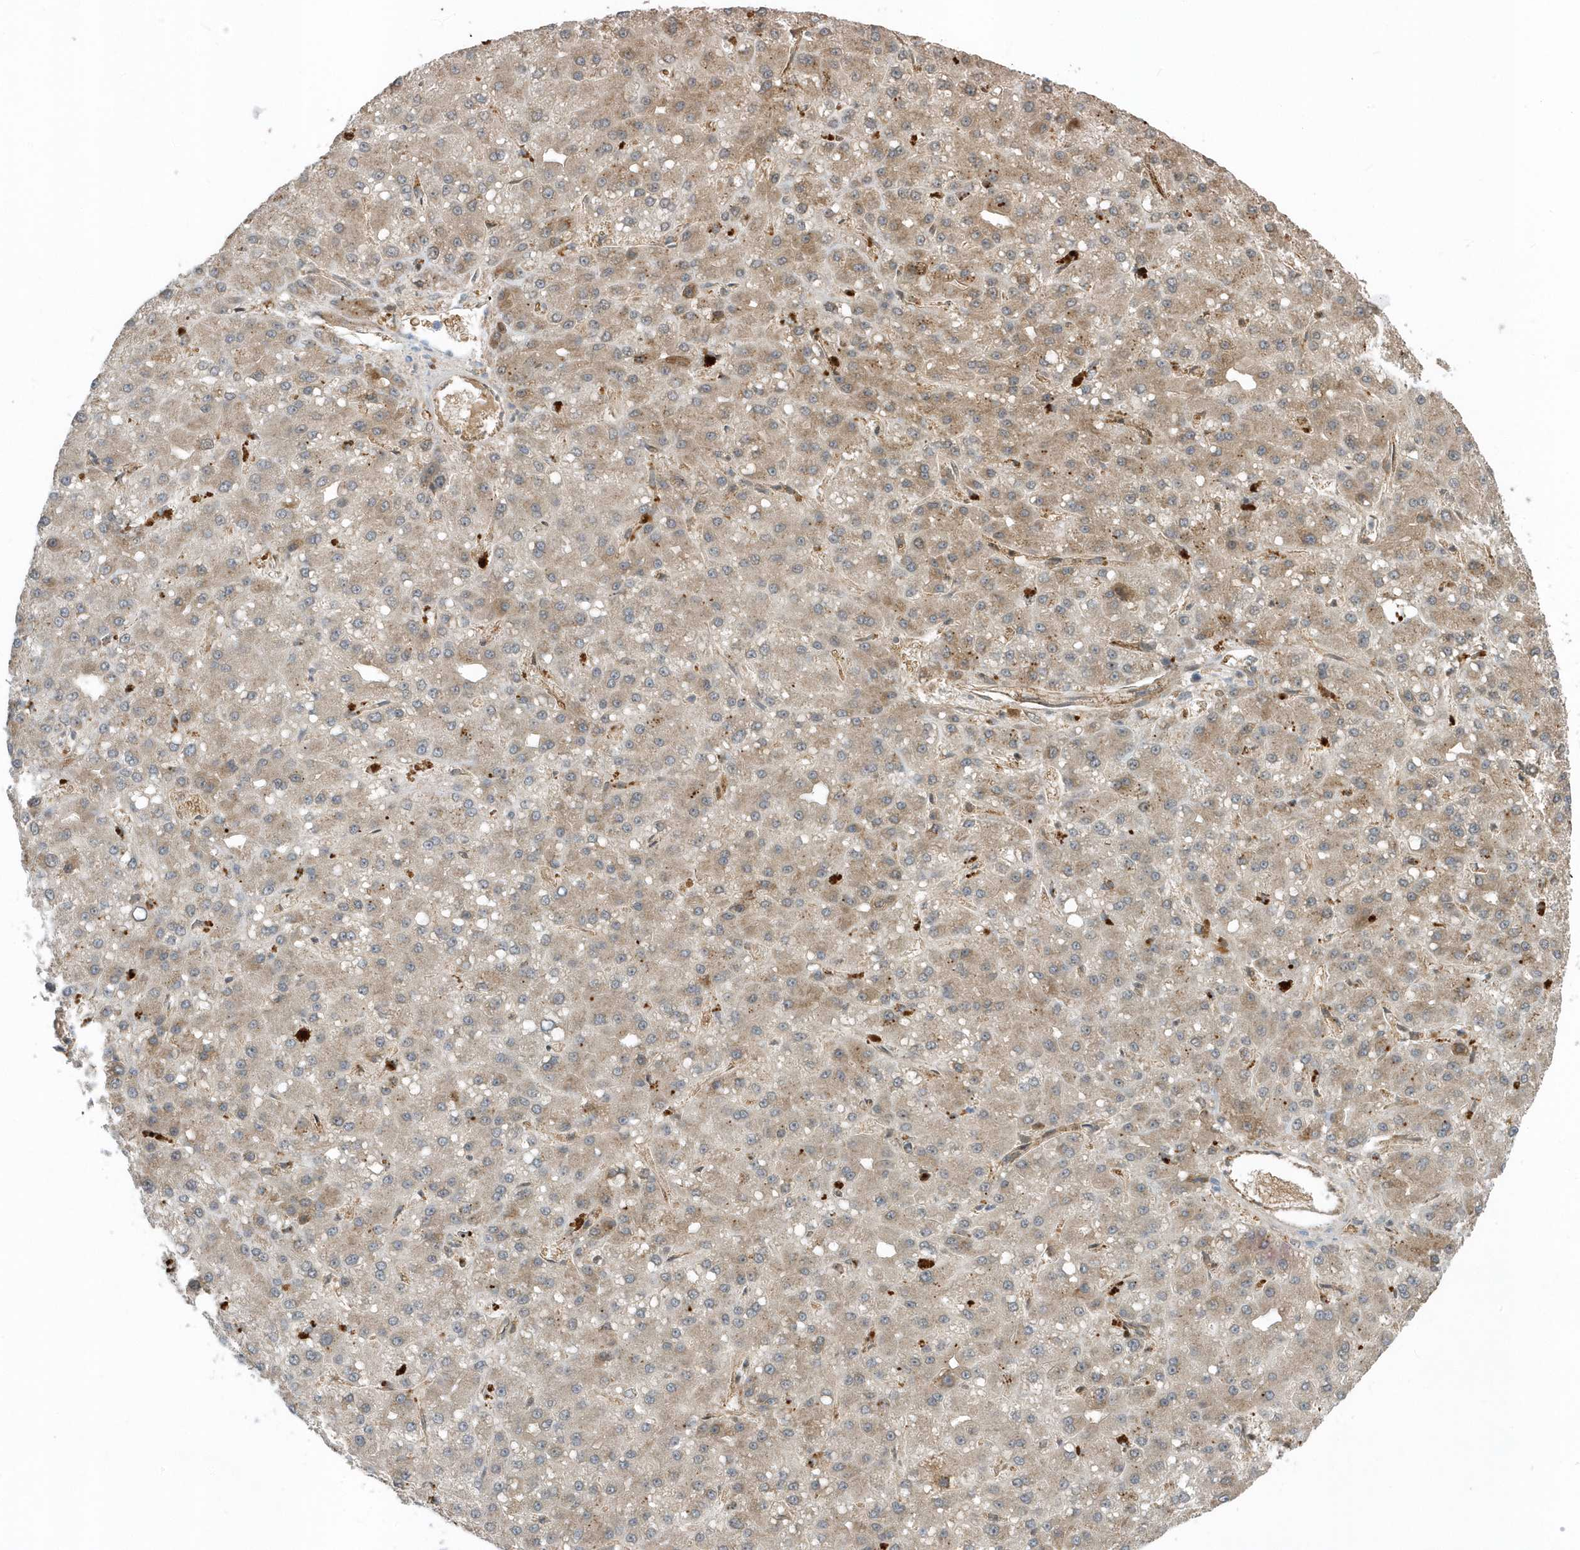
{"staining": {"intensity": "moderate", "quantity": "25%-75%", "location": "cytoplasmic/membranous"}, "tissue": "liver cancer", "cell_type": "Tumor cells", "image_type": "cancer", "snomed": [{"axis": "morphology", "description": "Carcinoma, Hepatocellular, NOS"}, {"axis": "topography", "description": "Liver"}], "caption": "A high-resolution photomicrograph shows immunohistochemistry (IHC) staining of liver cancer, which reveals moderate cytoplasmic/membranous expression in approximately 25%-75% of tumor cells. (IHC, brightfield microscopy, high magnification).", "gene": "USP53", "patient": {"sex": "male", "age": 67}}